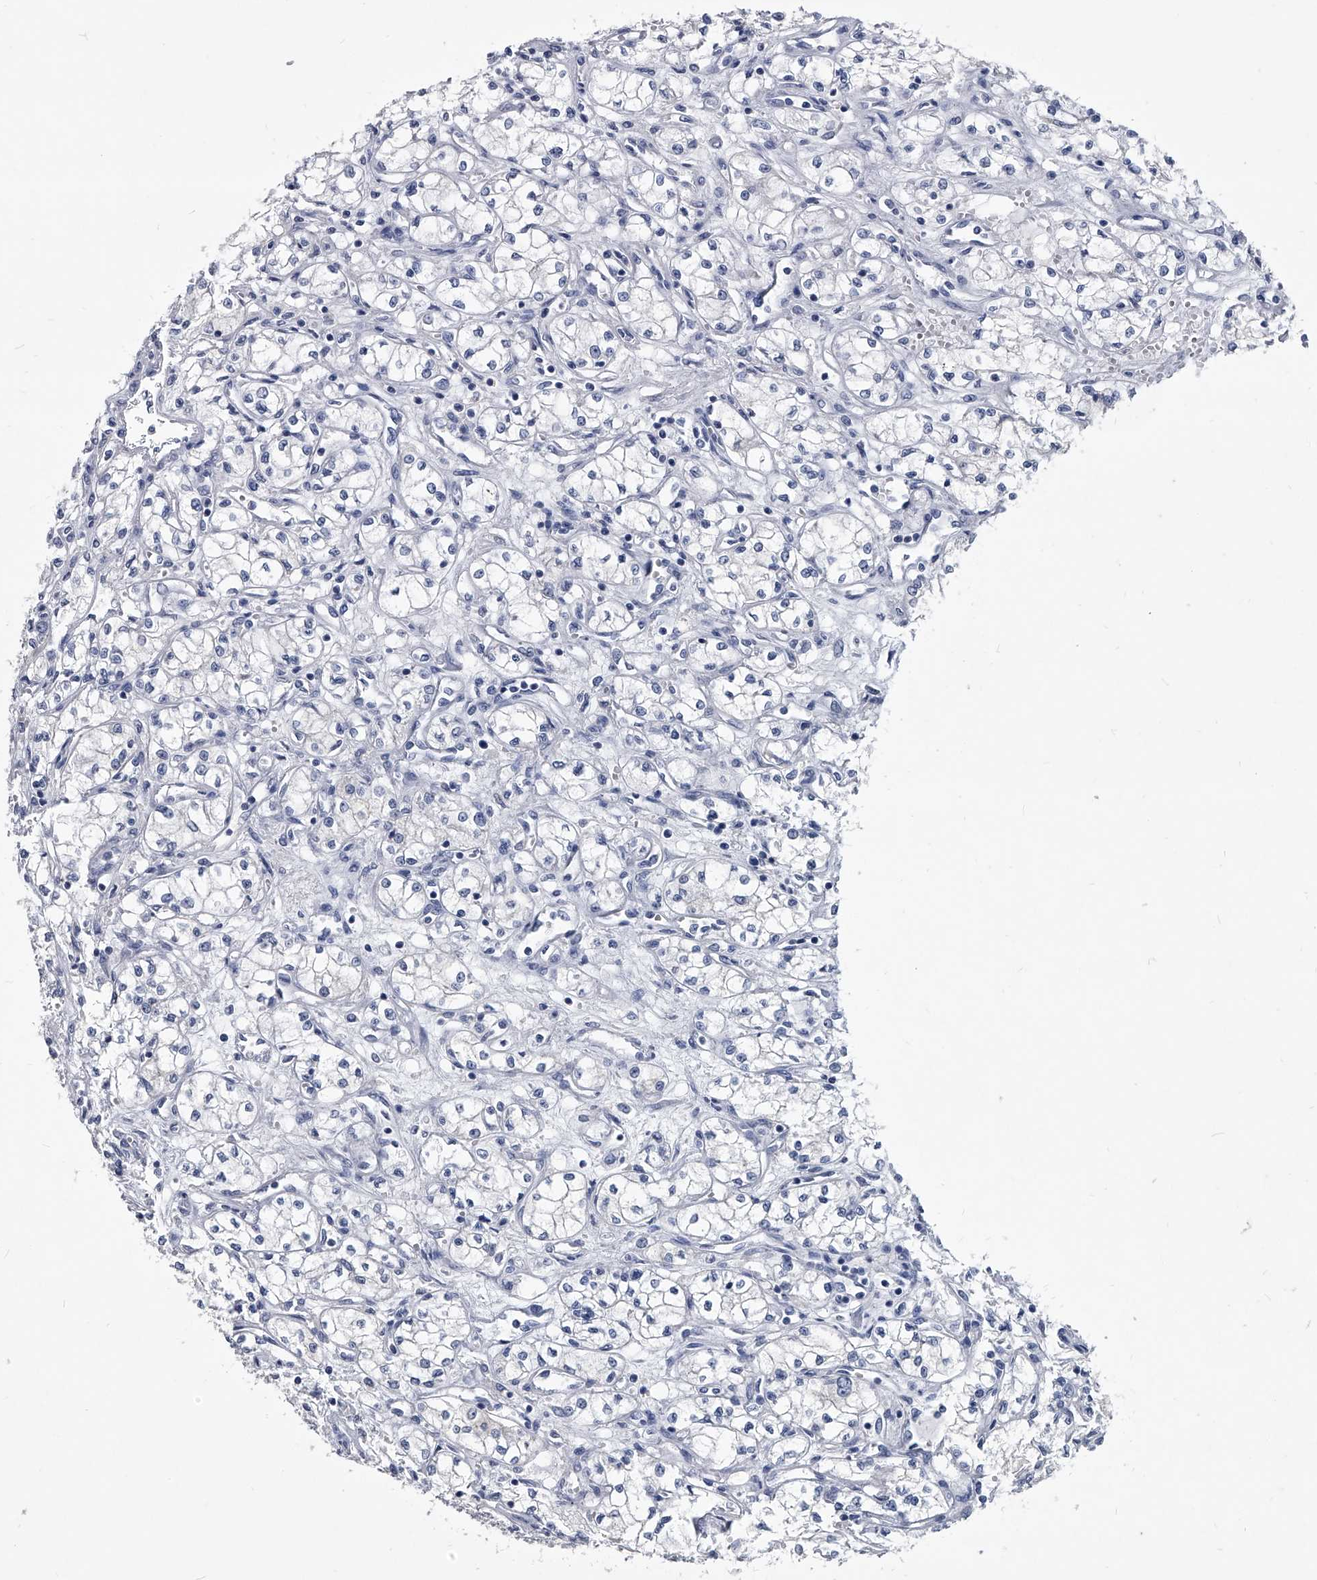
{"staining": {"intensity": "negative", "quantity": "none", "location": "none"}, "tissue": "renal cancer", "cell_type": "Tumor cells", "image_type": "cancer", "snomed": [{"axis": "morphology", "description": "Normal tissue, NOS"}, {"axis": "morphology", "description": "Adenocarcinoma, NOS"}, {"axis": "topography", "description": "Kidney"}], "caption": "This image is of renal cancer (adenocarcinoma) stained with immunohistochemistry (IHC) to label a protein in brown with the nuclei are counter-stained blue. There is no expression in tumor cells.", "gene": "BCAS1", "patient": {"sex": "male", "age": 59}}